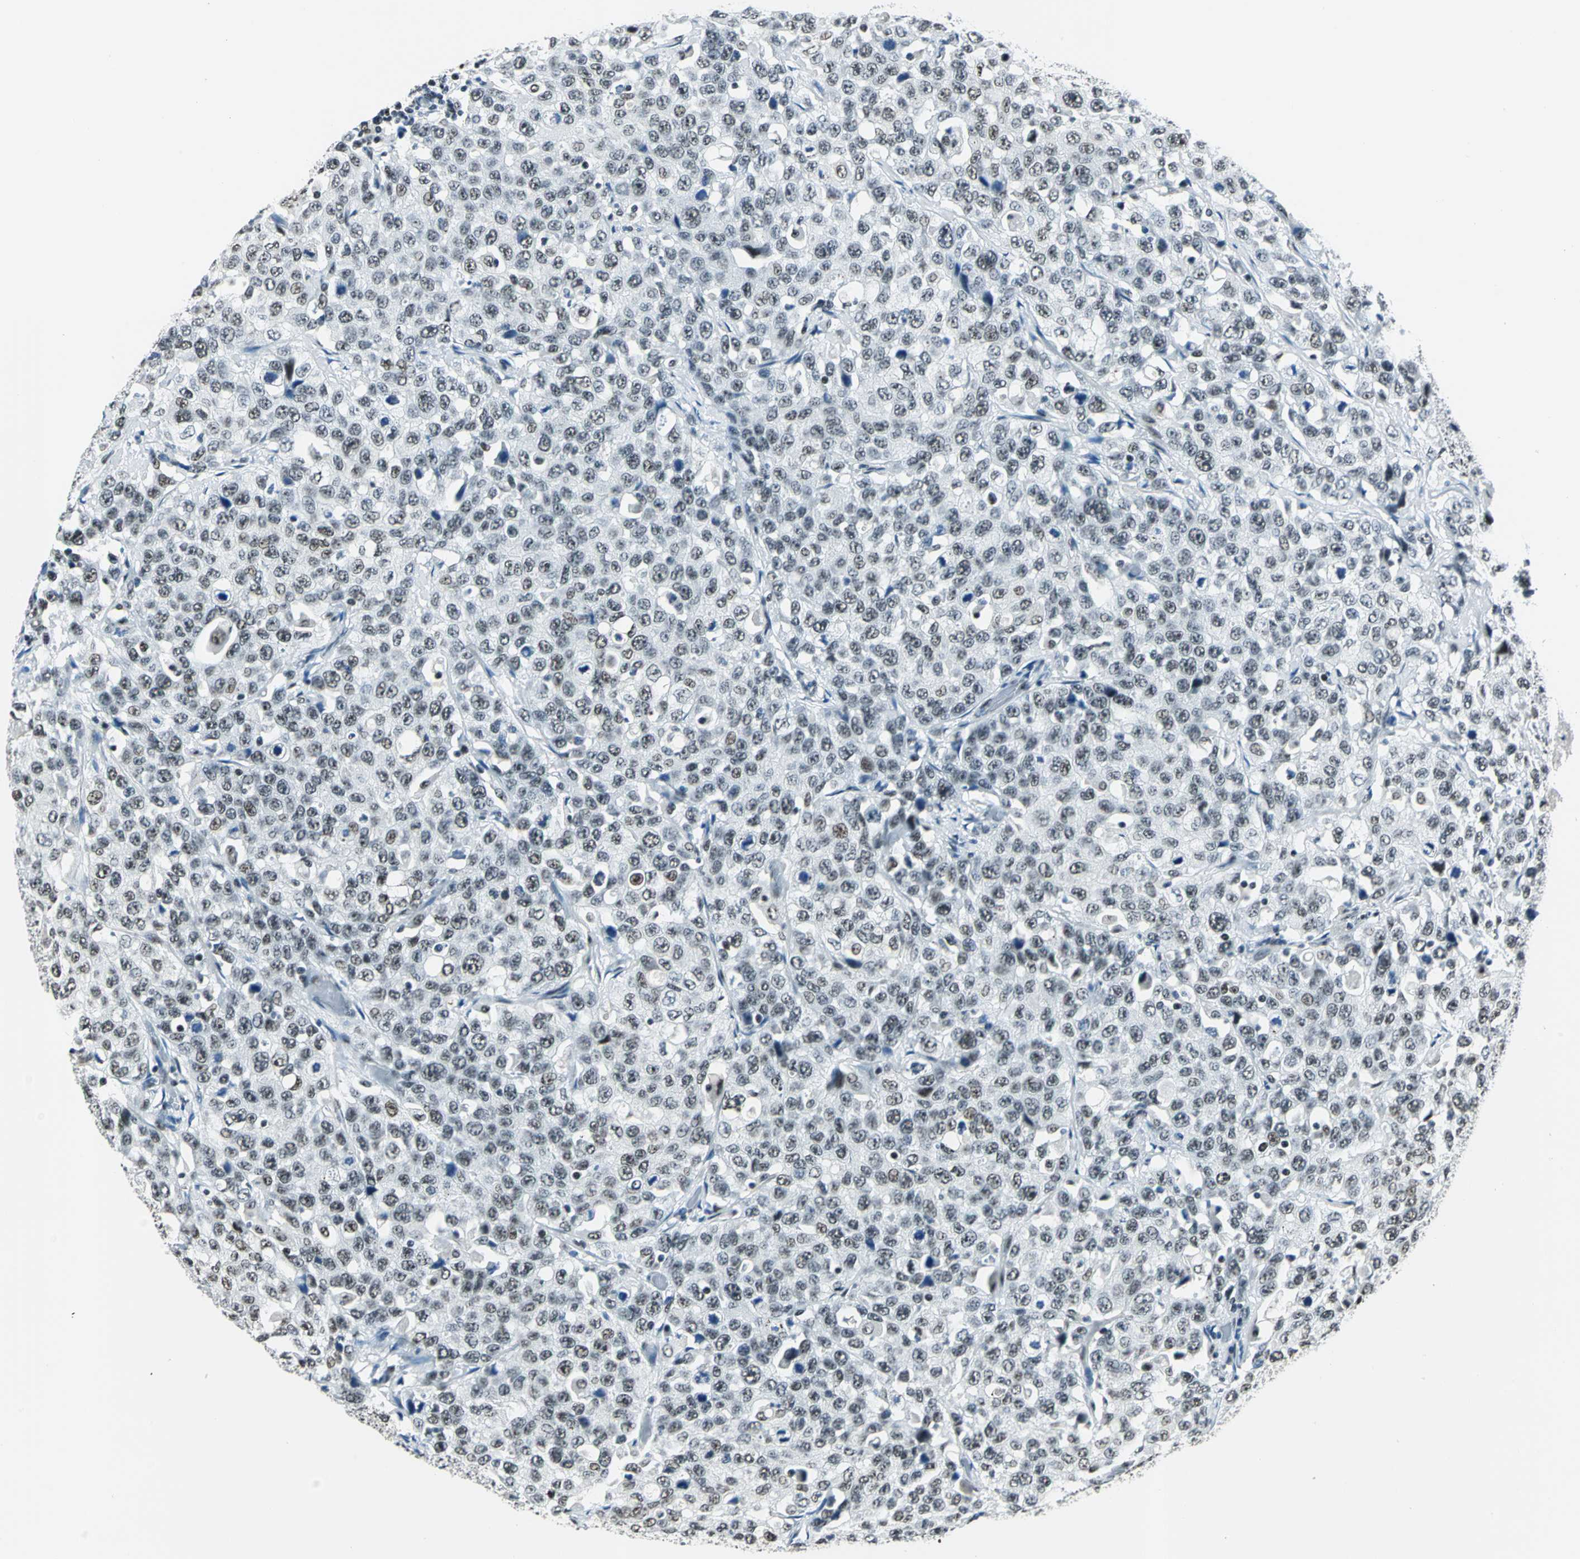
{"staining": {"intensity": "moderate", "quantity": ">75%", "location": "nuclear"}, "tissue": "stomach cancer", "cell_type": "Tumor cells", "image_type": "cancer", "snomed": [{"axis": "morphology", "description": "Normal tissue, NOS"}, {"axis": "morphology", "description": "Adenocarcinoma, NOS"}, {"axis": "topography", "description": "Stomach"}], "caption": "Stomach cancer stained with DAB (3,3'-diaminobenzidine) immunohistochemistry reveals medium levels of moderate nuclear positivity in approximately >75% of tumor cells. (DAB = brown stain, brightfield microscopy at high magnification).", "gene": "KAT6B", "patient": {"sex": "male", "age": 48}}